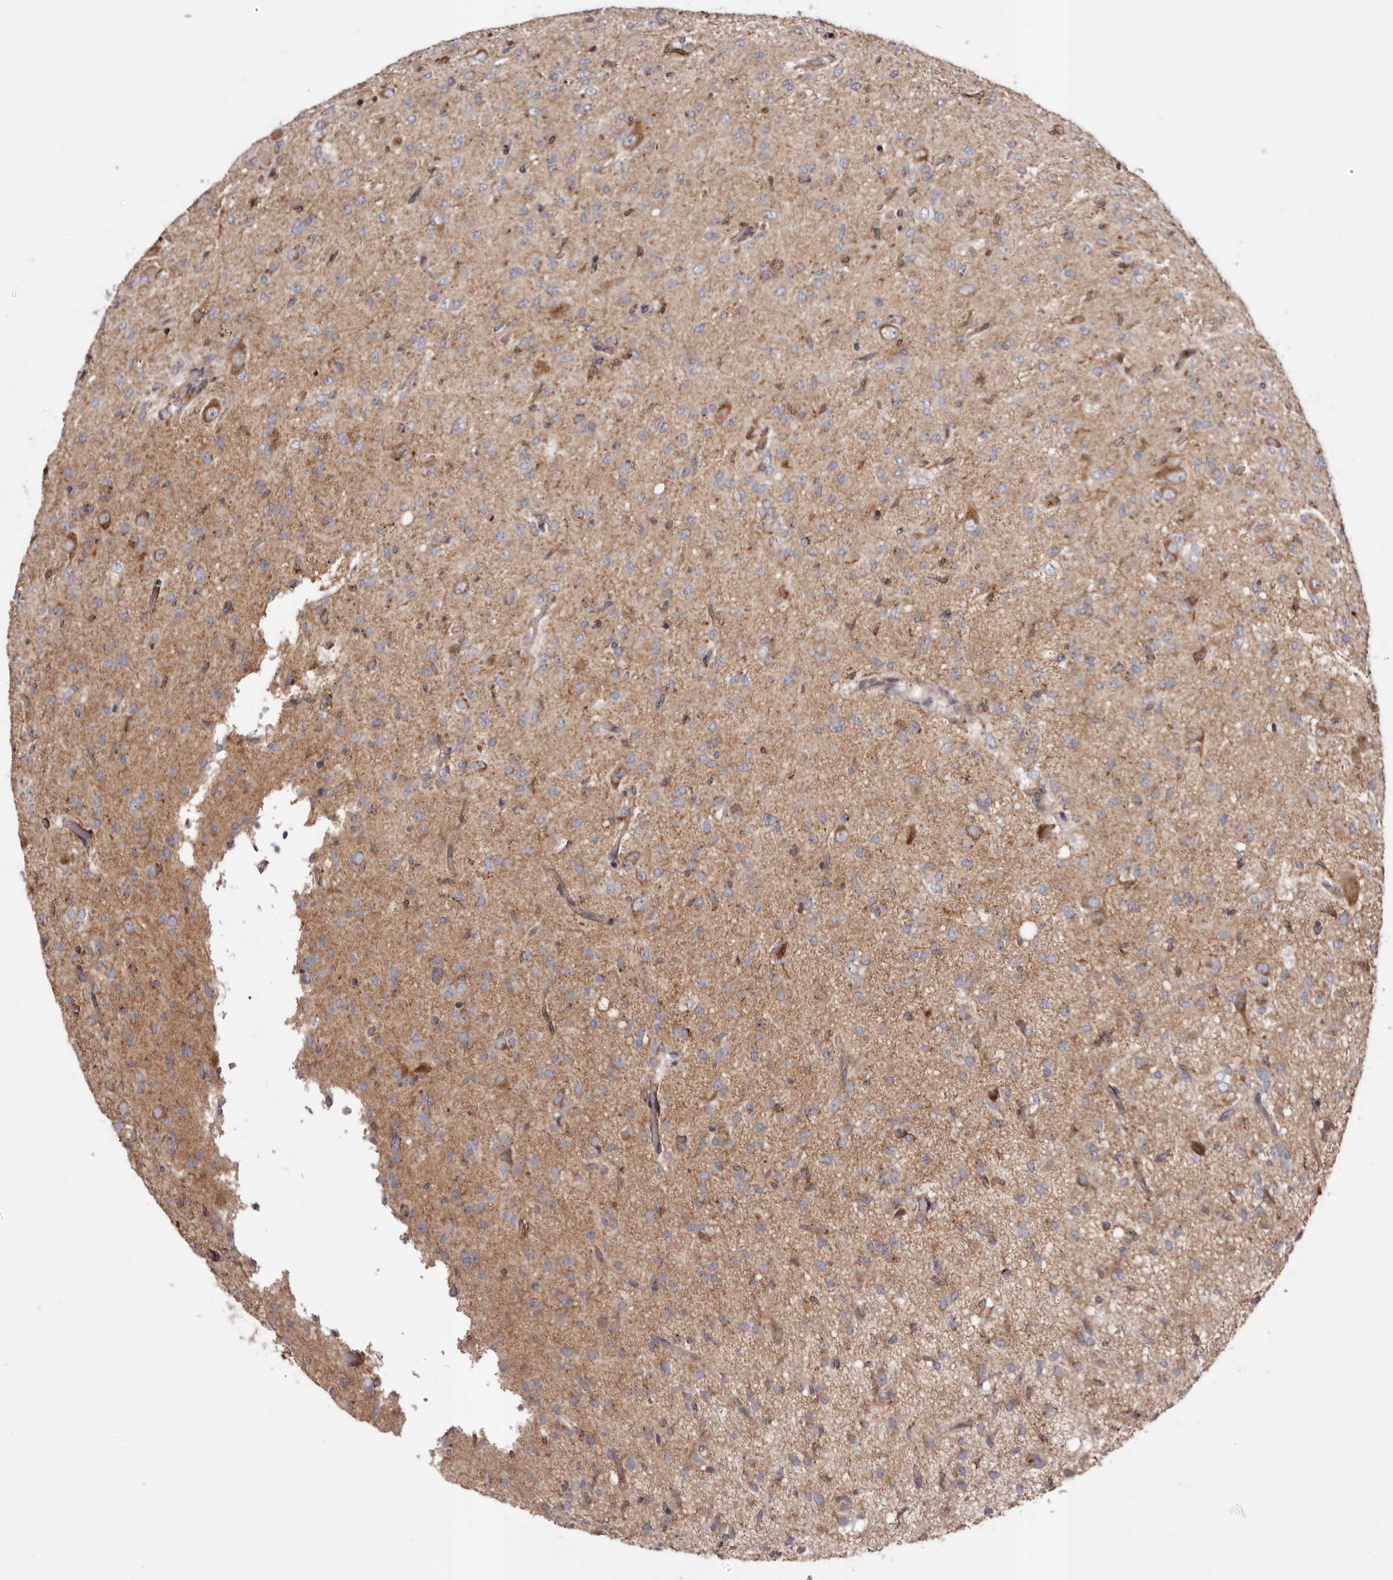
{"staining": {"intensity": "negative", "quantity": "none", "location": "none"}, "tissue": "glioma", "cell_type": "Tumor cells", "image_type": "cancer", "snomed": [{"axis": "morphology", "description": "Glioma, malignant, High grade"}, {"axis": "topography", "description": "Brain"}], "caption": "Malignant glioma (high-grade) was stained to show a protein in brown. There is no significant positivity in tumor cells. (DAB (3,3'-diaminobenzidine) IHC, high magnification).", "gene": "COQ8B", "patient": {"sex": "female", "age": 59}}